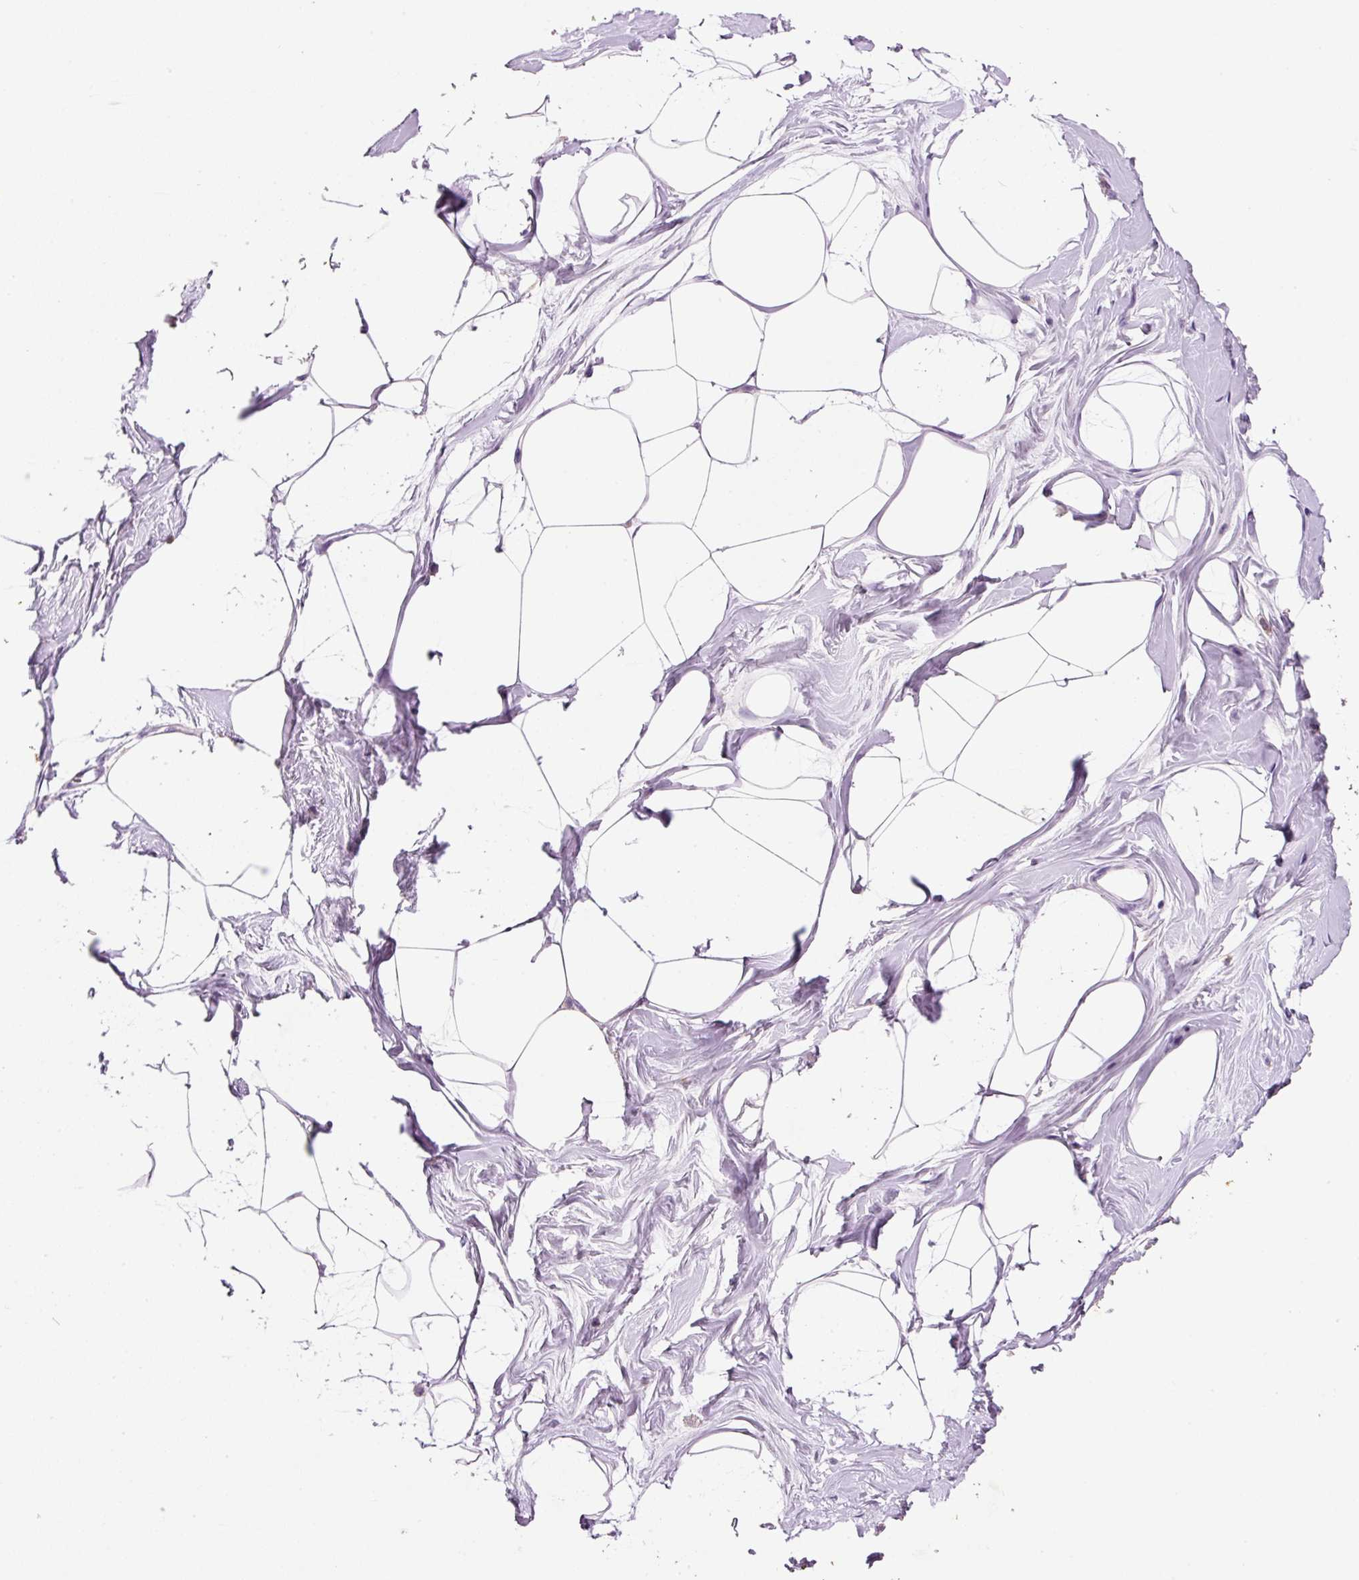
{"staining": {"intensity": "negative", "quantity": "none", "location": "none"}, "tissue": "breast", "cell_type": "Adipocytes", "image_type": "normal", "snomed": [{"axis": "morphology", "description": "Normal tissue, NOS"}, {"axis": "topography", "description": "Breast"}], "caption": "Immunohistochemistry (IHC) of benign breast displays no positivity in adipocytes.", "gene": "TENT5C", "patient": {"sex": "female", "age": 45}}